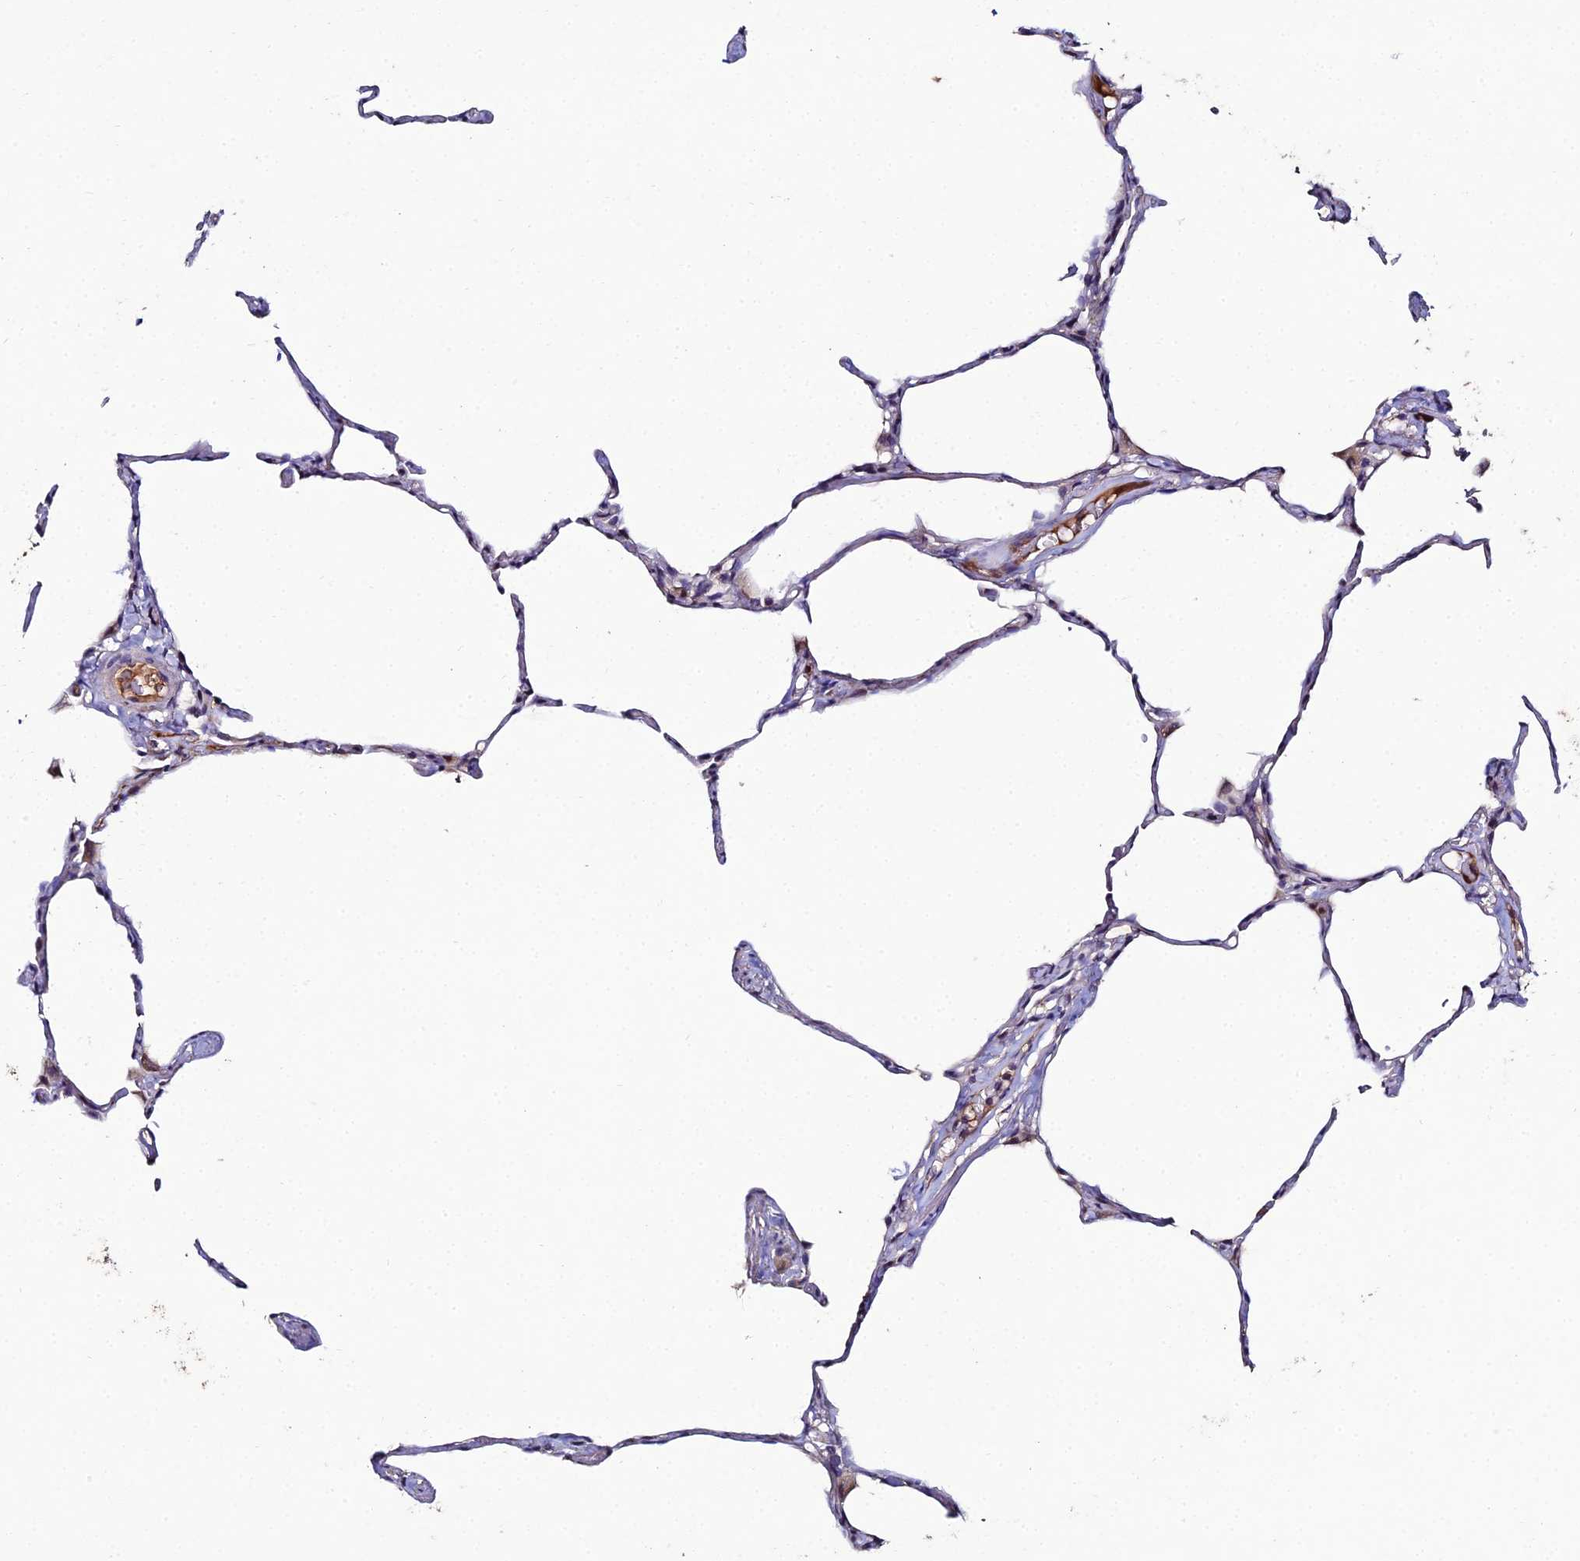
{"staining": {"intensity": "negative", "quantity": "none", "location": "none"}, "tissue": "lung", "cell_type": "Alveolar cells", "image_type": "normal", "snomed": [{"axis": "morphology", "description": "Normal tissue, NOS"}, {"axis": "topography", "description": "Lung"}], "caption": "Human lung stained for a protein using IHC reveals no positivity in alveolar cells.", "gene": "ESRRG", "patient": {"sex": "male", "age": 65}}